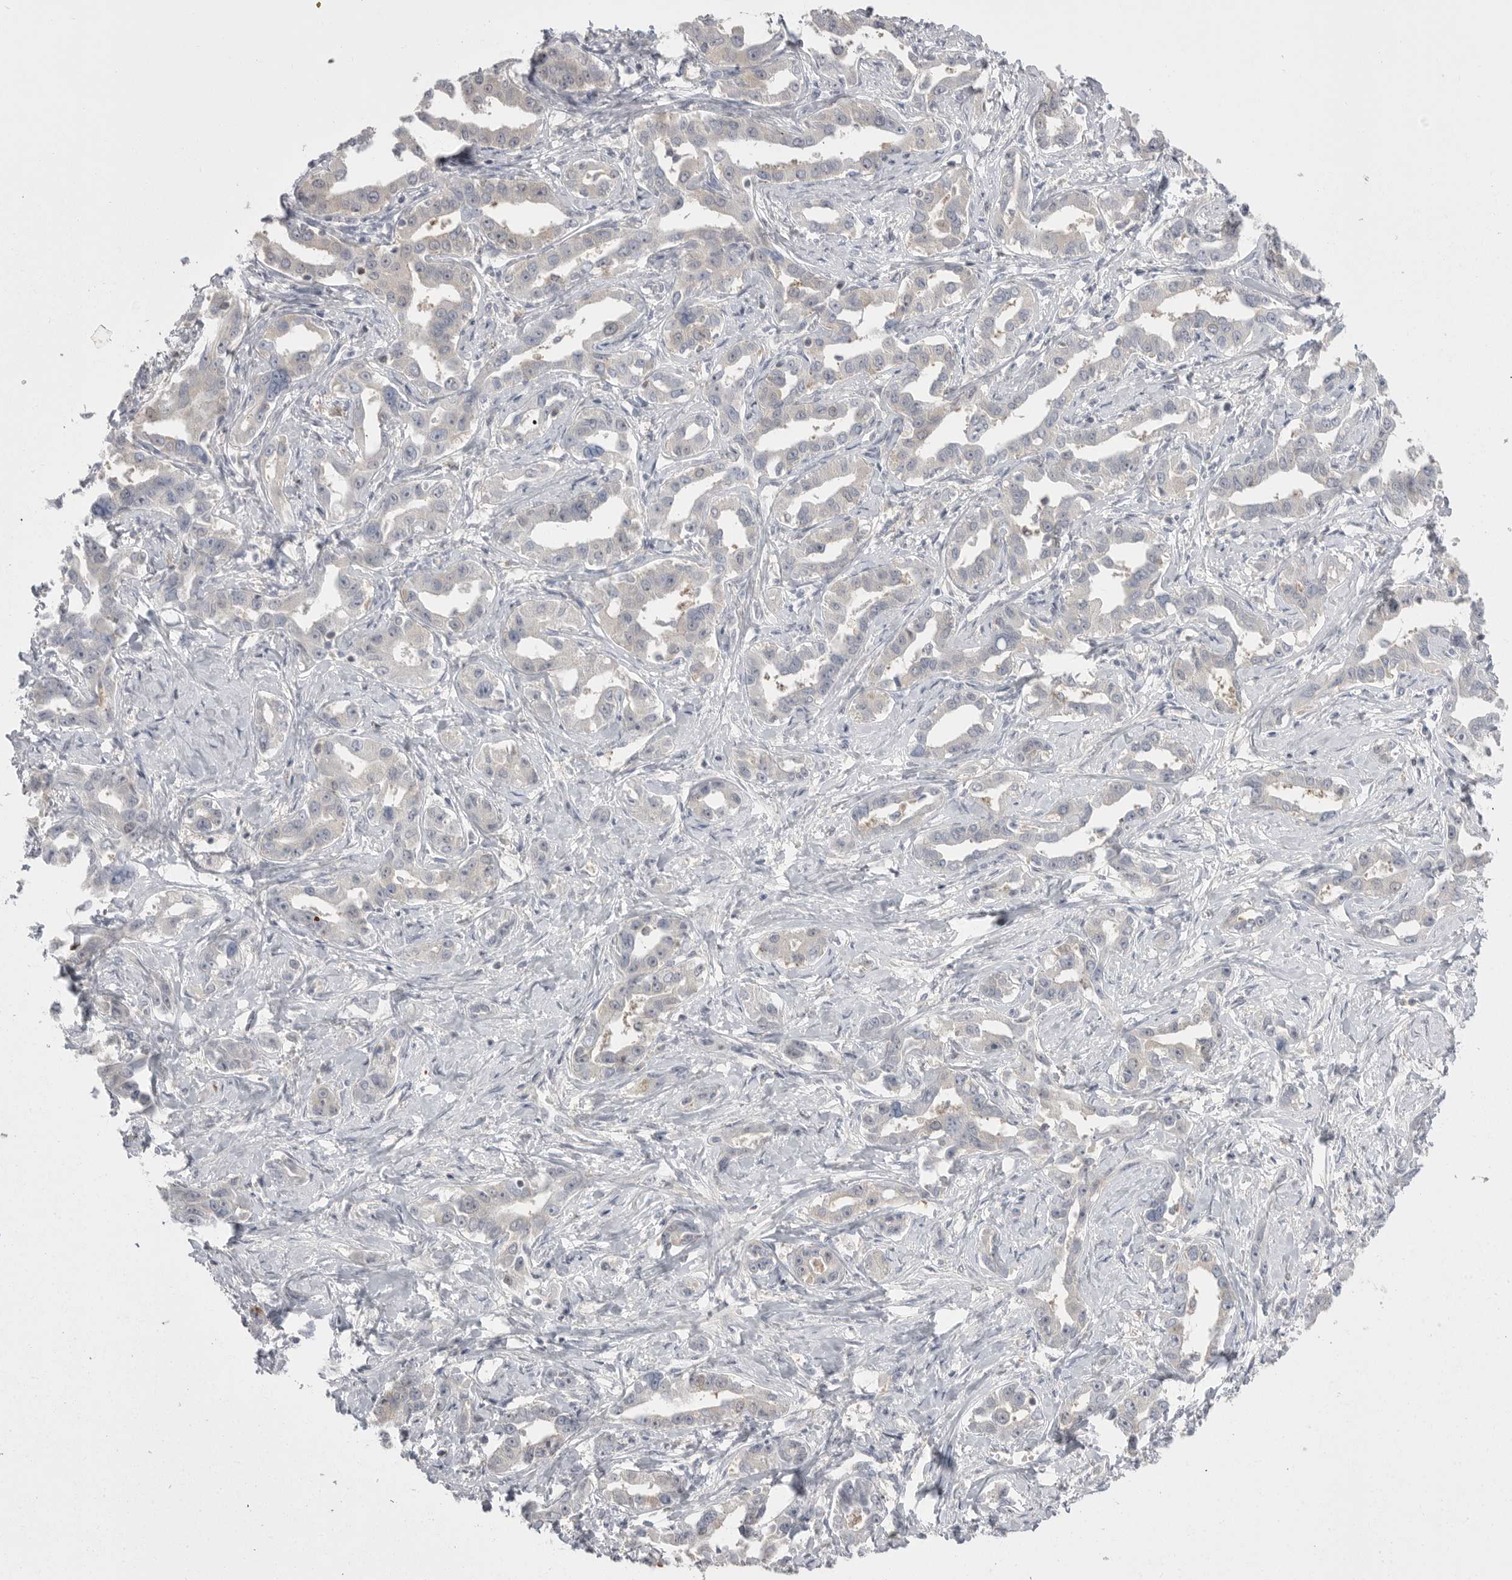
{"staining": {"intensity": "negative", "quantity": "none", "location": "none"}, "tissue": "liver cancer", "cell_type": "Tumor cells", "image_type": "cancer", "snomed": [{"axis": "morphology", "description": "Cholangiocarcinoma"}, {"axis": "topography", "description": "Liver"}], "caption": "IHC of human cholangiocarcinoma (liver) displays no staining in tumor cells.", "gene": "KYAT3", "patient": {"sex": "male", "age": 59}}